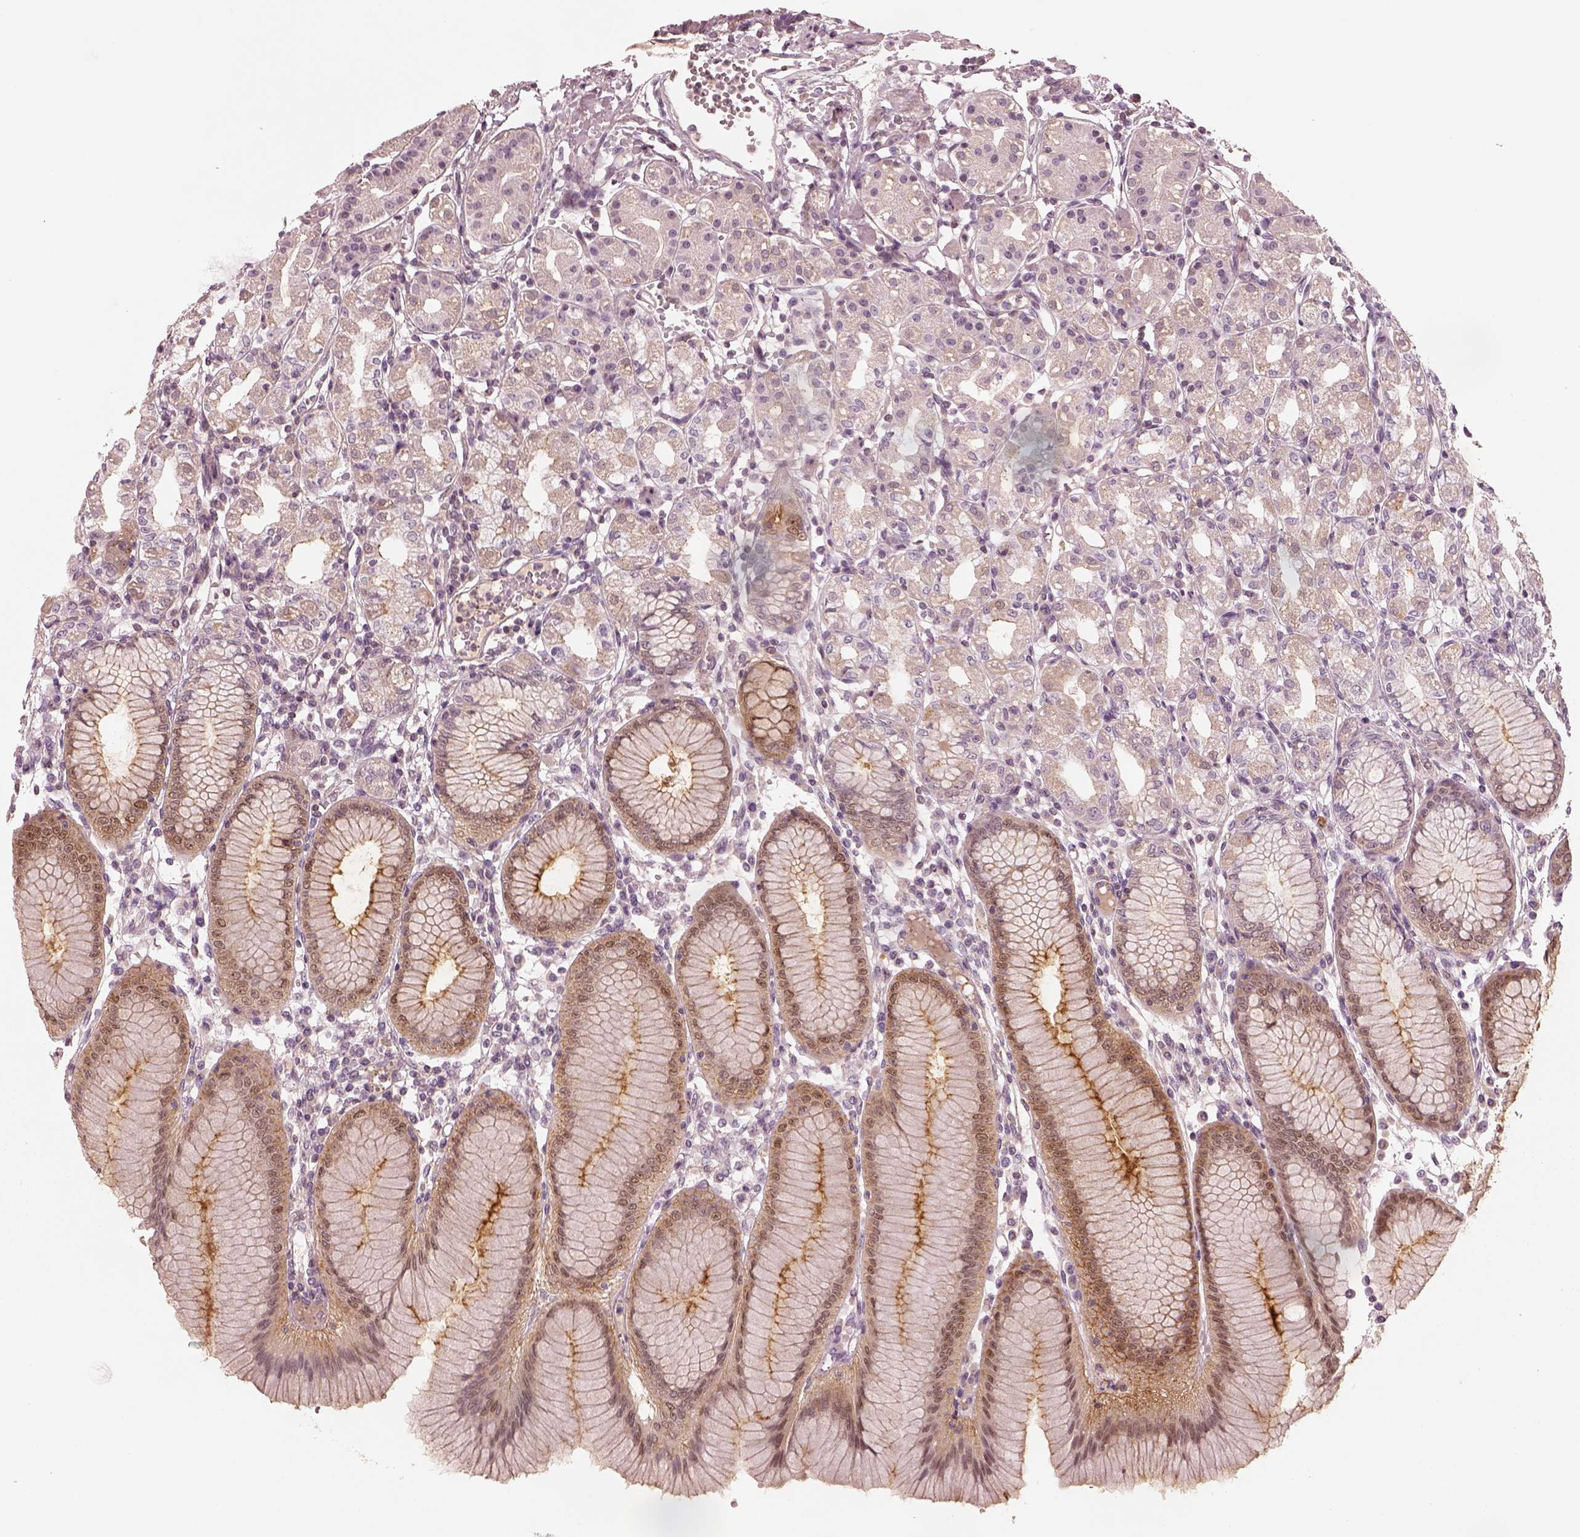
{"staining": {"intensity": "strong", "quantity": "25%-75%", "location": "cytoplasmic/membranous,nuclear"}, "tissue": "stomach", "cell_type": "Glandular cells", "image_type": "normal", "snomed": [{"axis": "morphology", "description": "Normal tissue, NOS"}, {"axis": "topography", "description": "Skeletal muscle"}, {"axis": "topography", "description": "Stomach"}], "caption": "This photomicrograph demonstrates benign stomach stained with immunohistochemistry (IHC) to label a protein in brown. The cytoplasmic/membranous,nuclear of glandular cells show strong positivity for the protein. Nuclei are counter-stained blue.", "gene": "SDCBP2", "patient": {"sex": "female", "age": 57}}